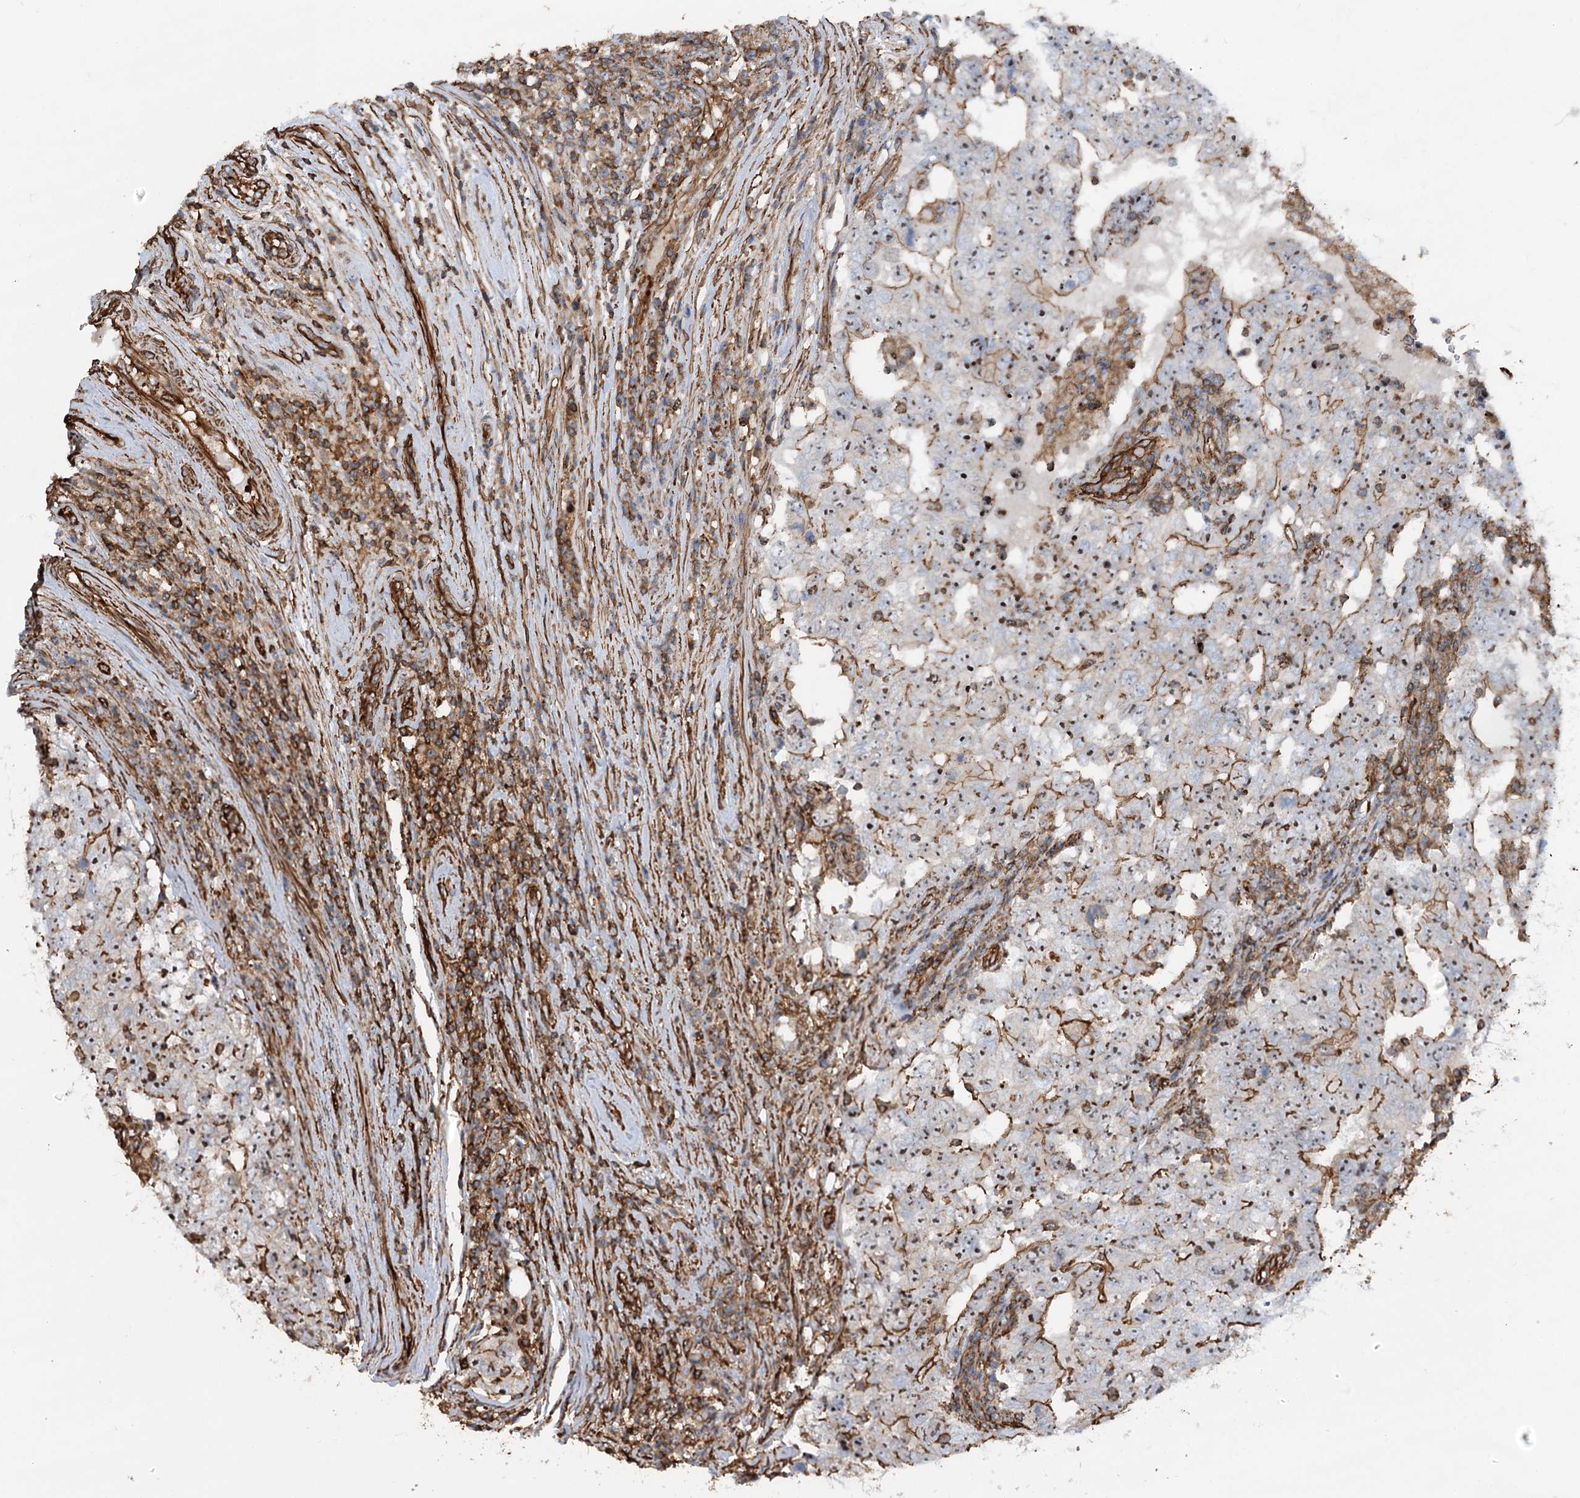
{"staining": {"intensity": "strong", "quantity": "25%-75%", "location": "cytoplasmic/membranous,nuclear"}, "tissue": "testis cancer", "cell_type": "Tumor cells", "image_type": "cancer", "snomed": [{"axis": "morphology", "description": "Carcinoma, Embryonal, NOS"}, {"axis": "topography", "description": "Testis"}], "caption": "Testis cancer (embryonal carcinoma) stained with immunohistochemistry demonstrates strong cytoplasmic/membranous and nuclear staining in about 25%-75% of tumor cells.", "gene": "WDR36", "patient": {"sex": "male", "age": 26}}